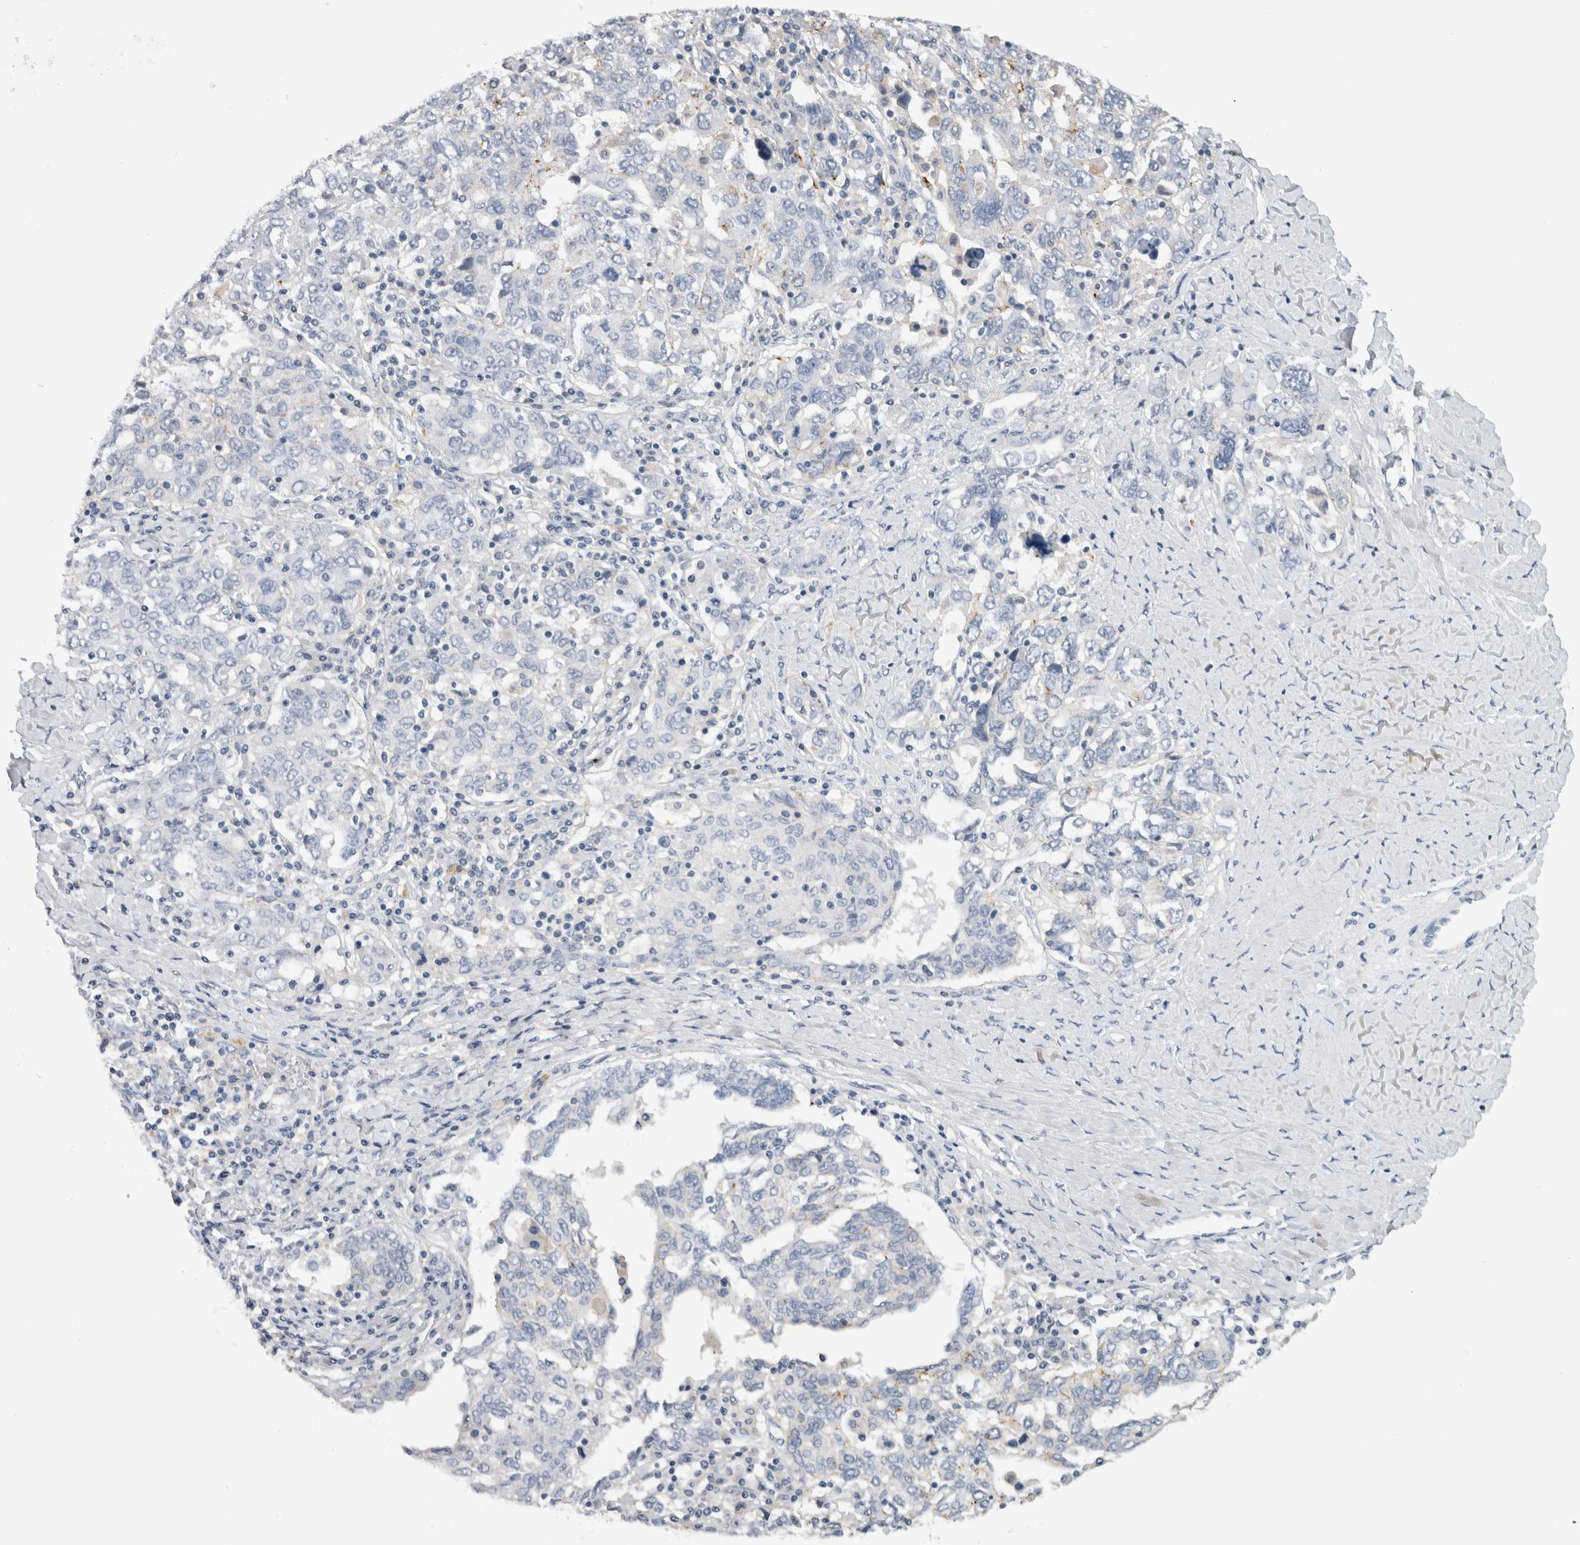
{"staining": {"intensity": "negative", "quantity": "none", "location": "none"}, "tissue": "ovarian cancer", "cell_type": "Tumor cells", "image_type": "cancer", "snomed": [{"axis": "morphology", "description": "Carcinoma, endometroid"}, {"axis": "topography", "description": "Ovary"}], "caption": "A histopathology image of ovarian cancer stained for a protein displays no brown staining in tumor cells.", "gene": "CD63", "patient": {"sex": "female", "age": 62}}